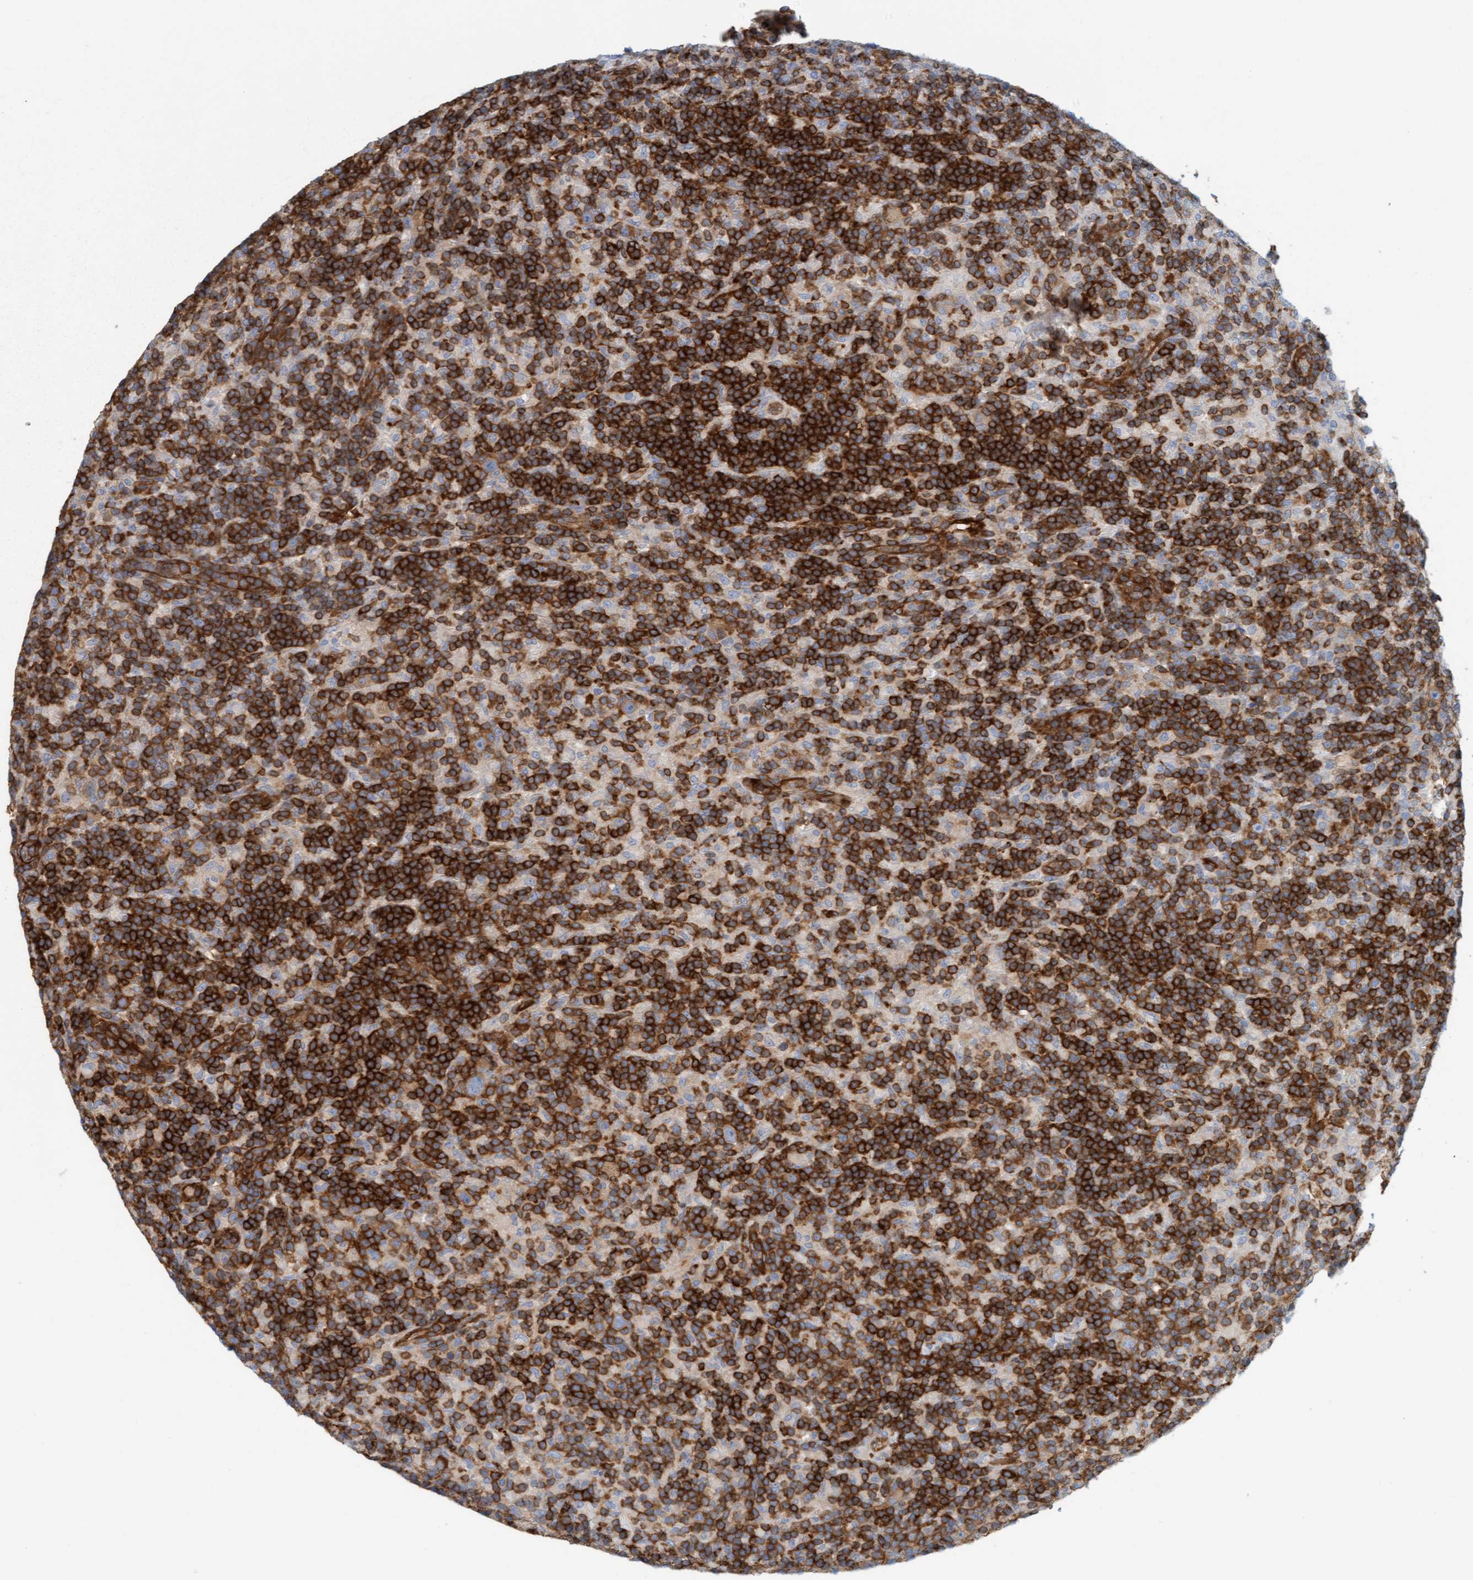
{"staining": {"intensity": "negative", "quantity": "none", "location": "none"}, "tissue": "lymphoma", "cell_type": "Tumor cells", "image_type": "cancer", "snomed": [{"axis": "morphology", "description": "Hodgkin's disease, NOS"}, {"axis": "topography", "description": "Lymph node"}], "caption": "IHC of lymphoma reveals no staining in tumor cells.", "gene": "PRKD2", "patient": {"sex": "male", "age": 70}}